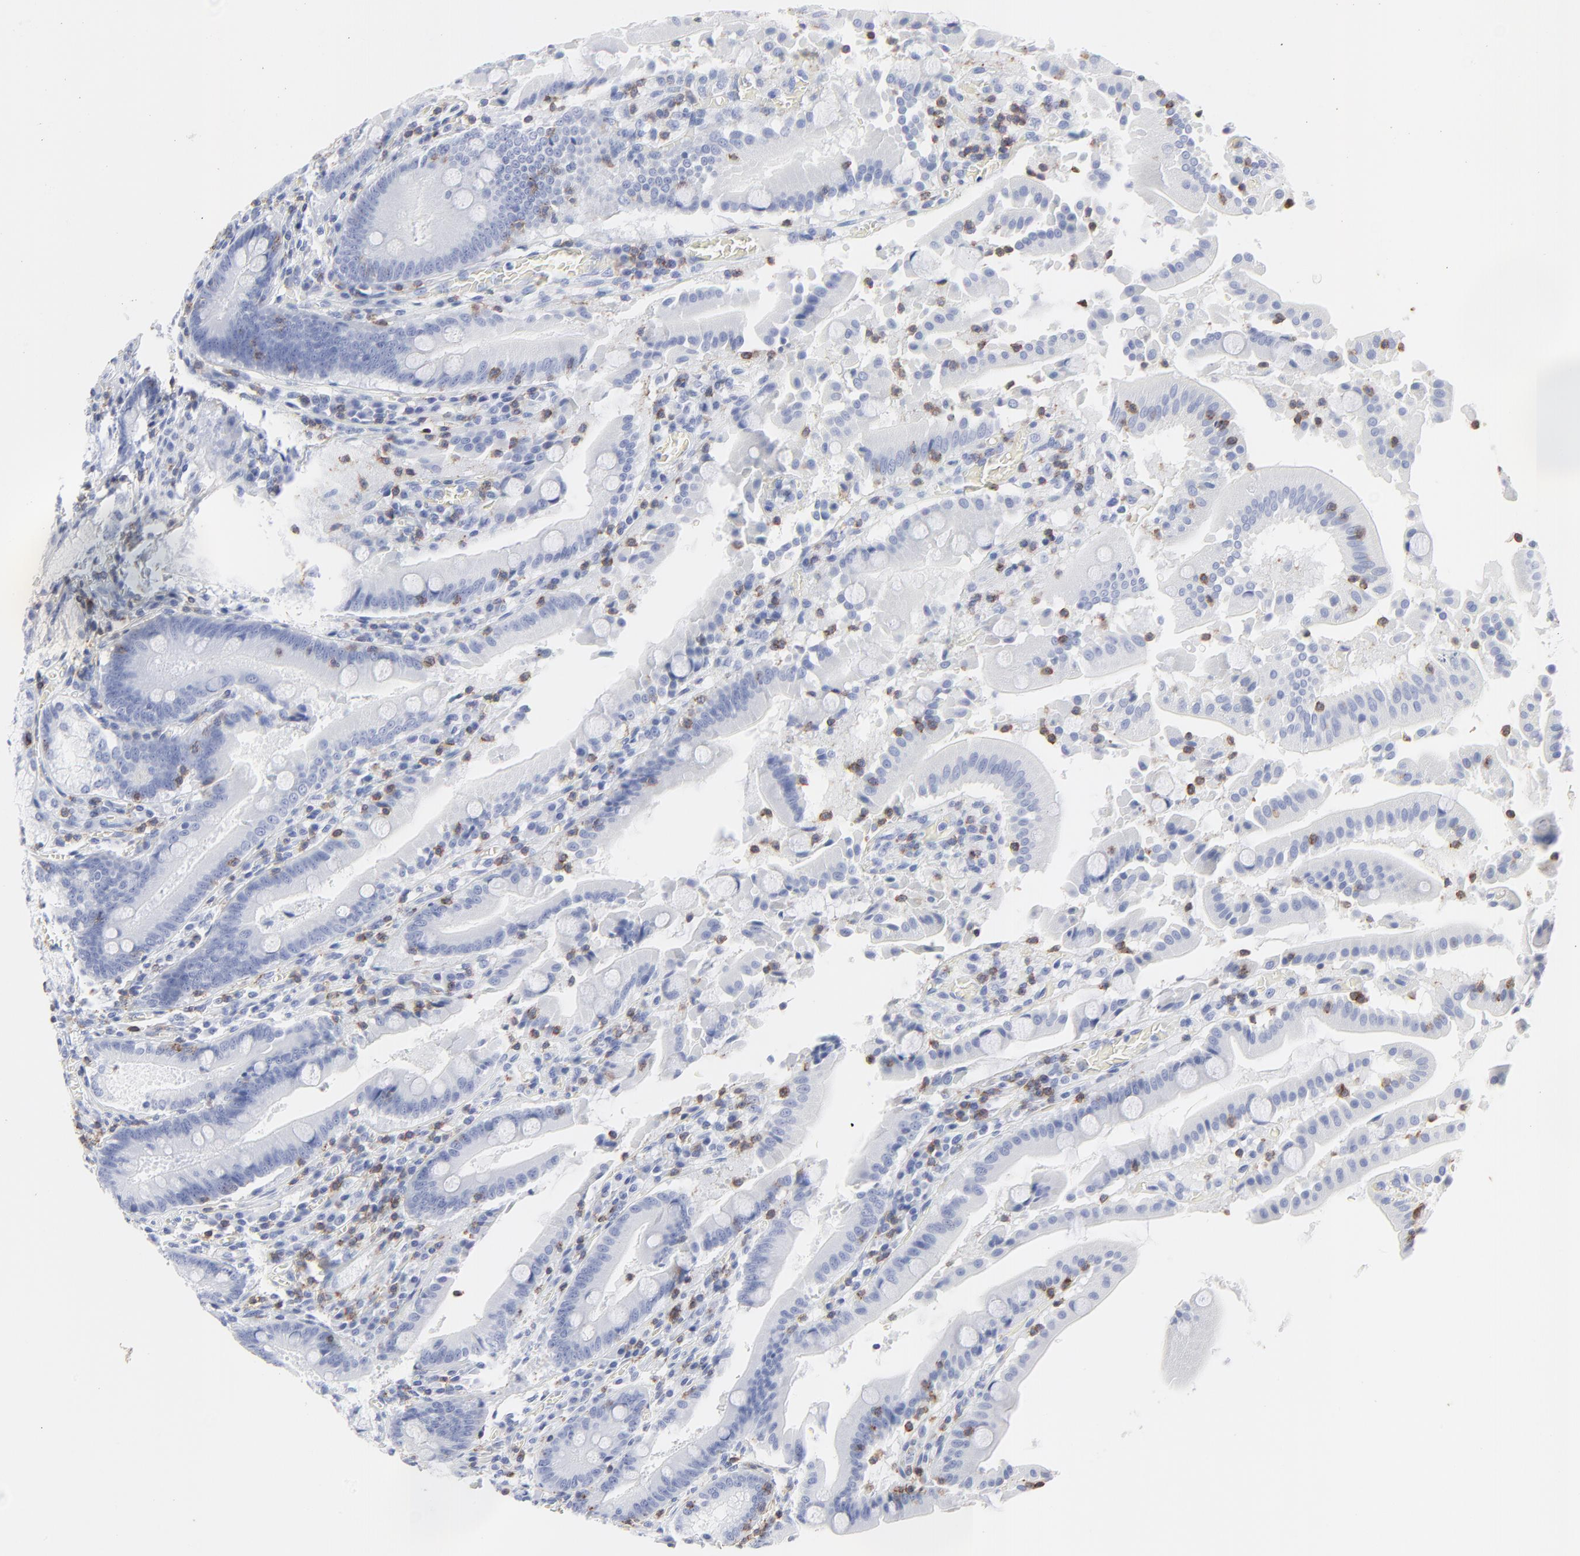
{"staining": {"intensity": "negative", "quantity": "none", "location": "none"}, "tissue": "stomach", "cell_type": "Glandular cells", "image_type": "normal", "snomed": [{"axis": "morphology", "description": "Normal tissue, NOS"}, {"axis": "topography", "description": "Stomach, lower"}], "caption": "High magnification brightfield microscopy of benign stomach stained with DAB (3,3'-diaminobenzidine) (brown) and counterstained with hematoxylin (blue): glandular cells show no significant expression.", "gene": "LCK", "patient": {"sex": "male", "age": 56}}